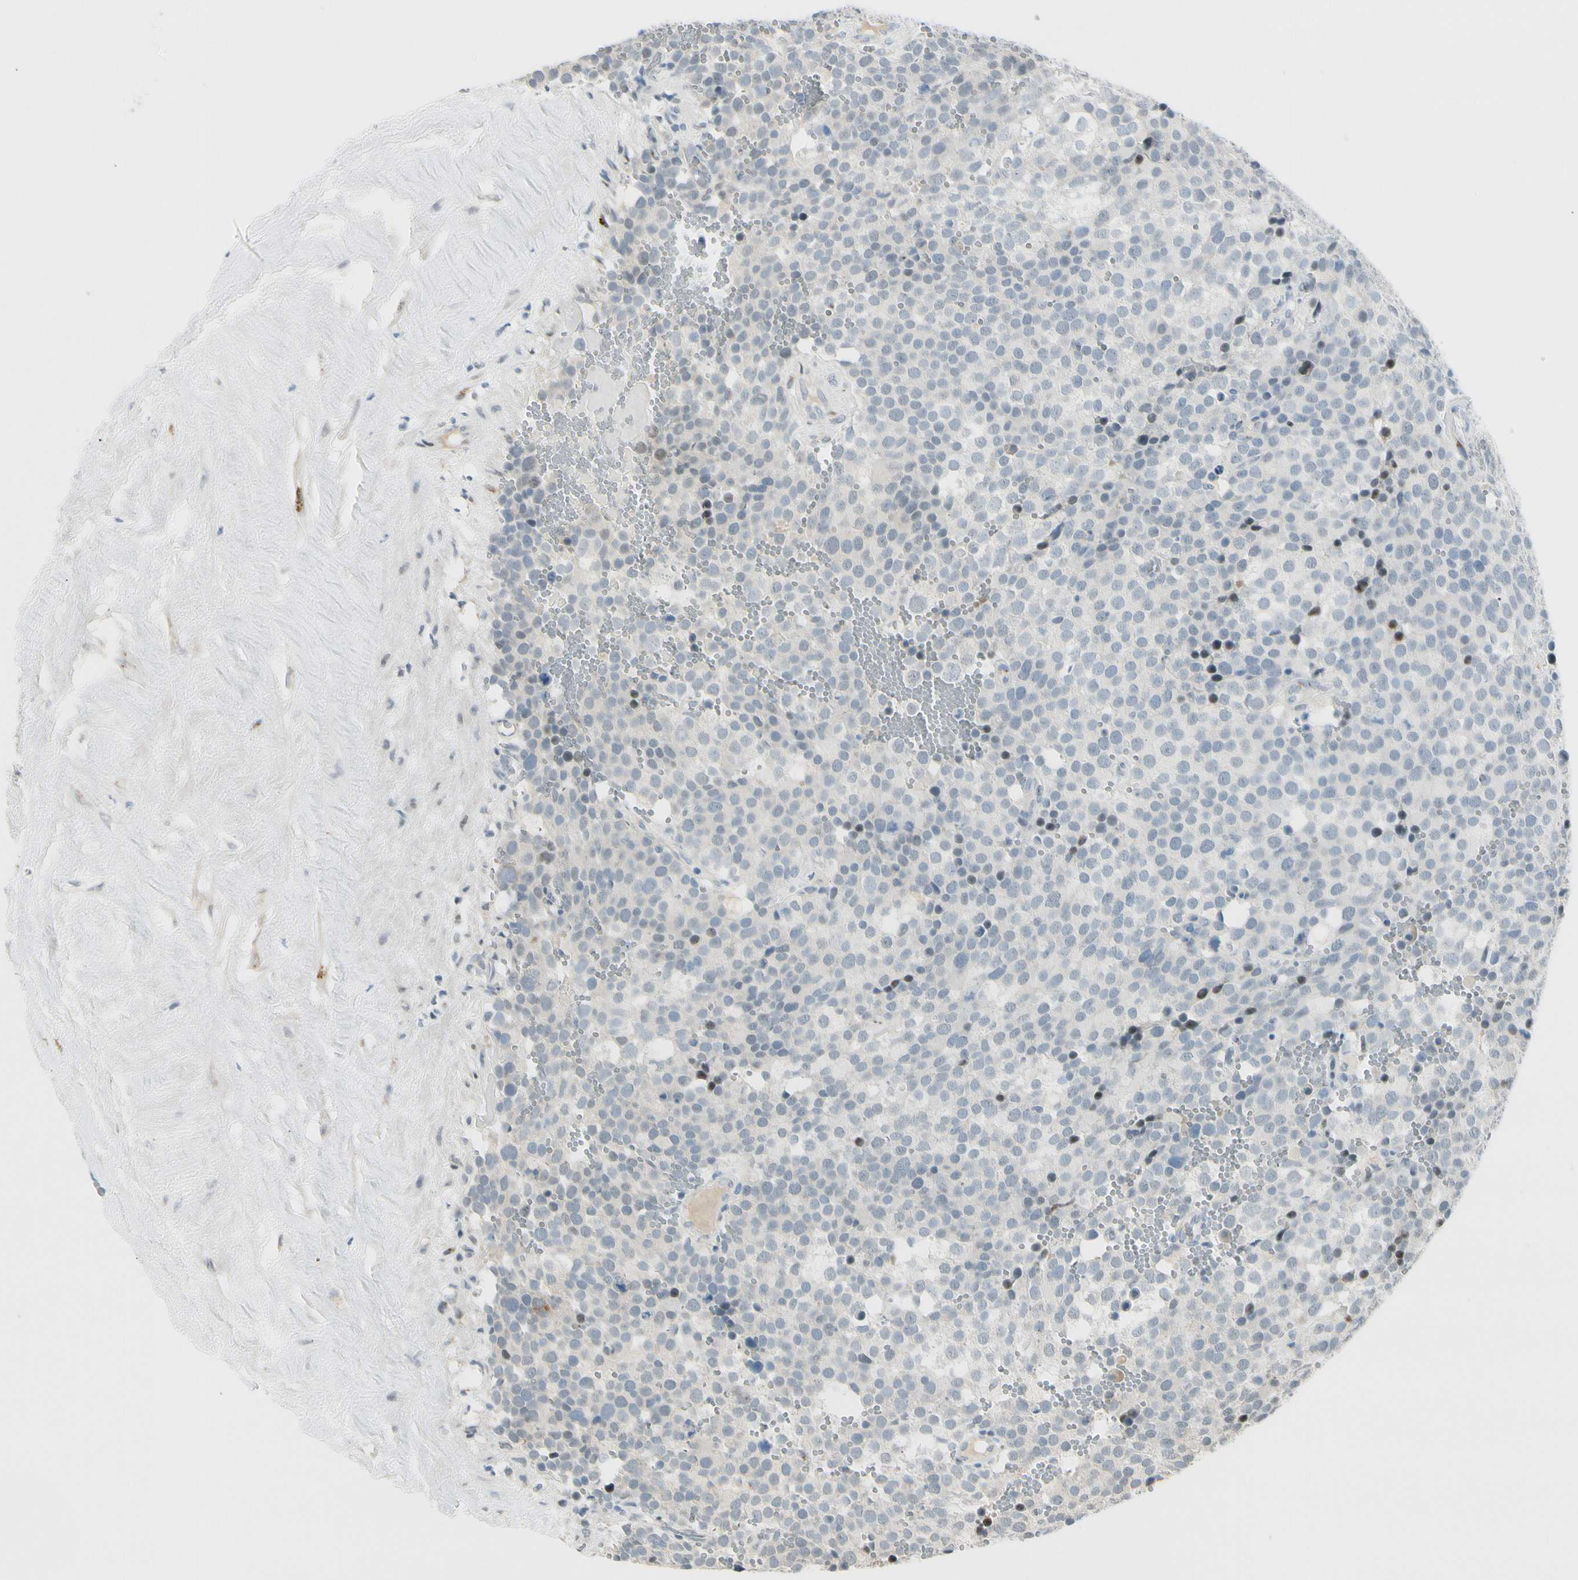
{"staining": {"intensity": "negative", "quantity": "none", "location": "none"}, "tissue": "testis cancer", "cell_type": "Tumor cells", "image_type": "cancer", "snomed": [{"axis": "morphology", "description": "Seminoma, NOS"}, {"axis": "topography", "description": "Testis"}], "caption": "This is a histopathology image of immunohistochemistry (IHC) staining of testis cancer, which shows no expression in tumor cells.", "gene": "B4GALNT1", "patient": {"sex": "male", "age": 71}}